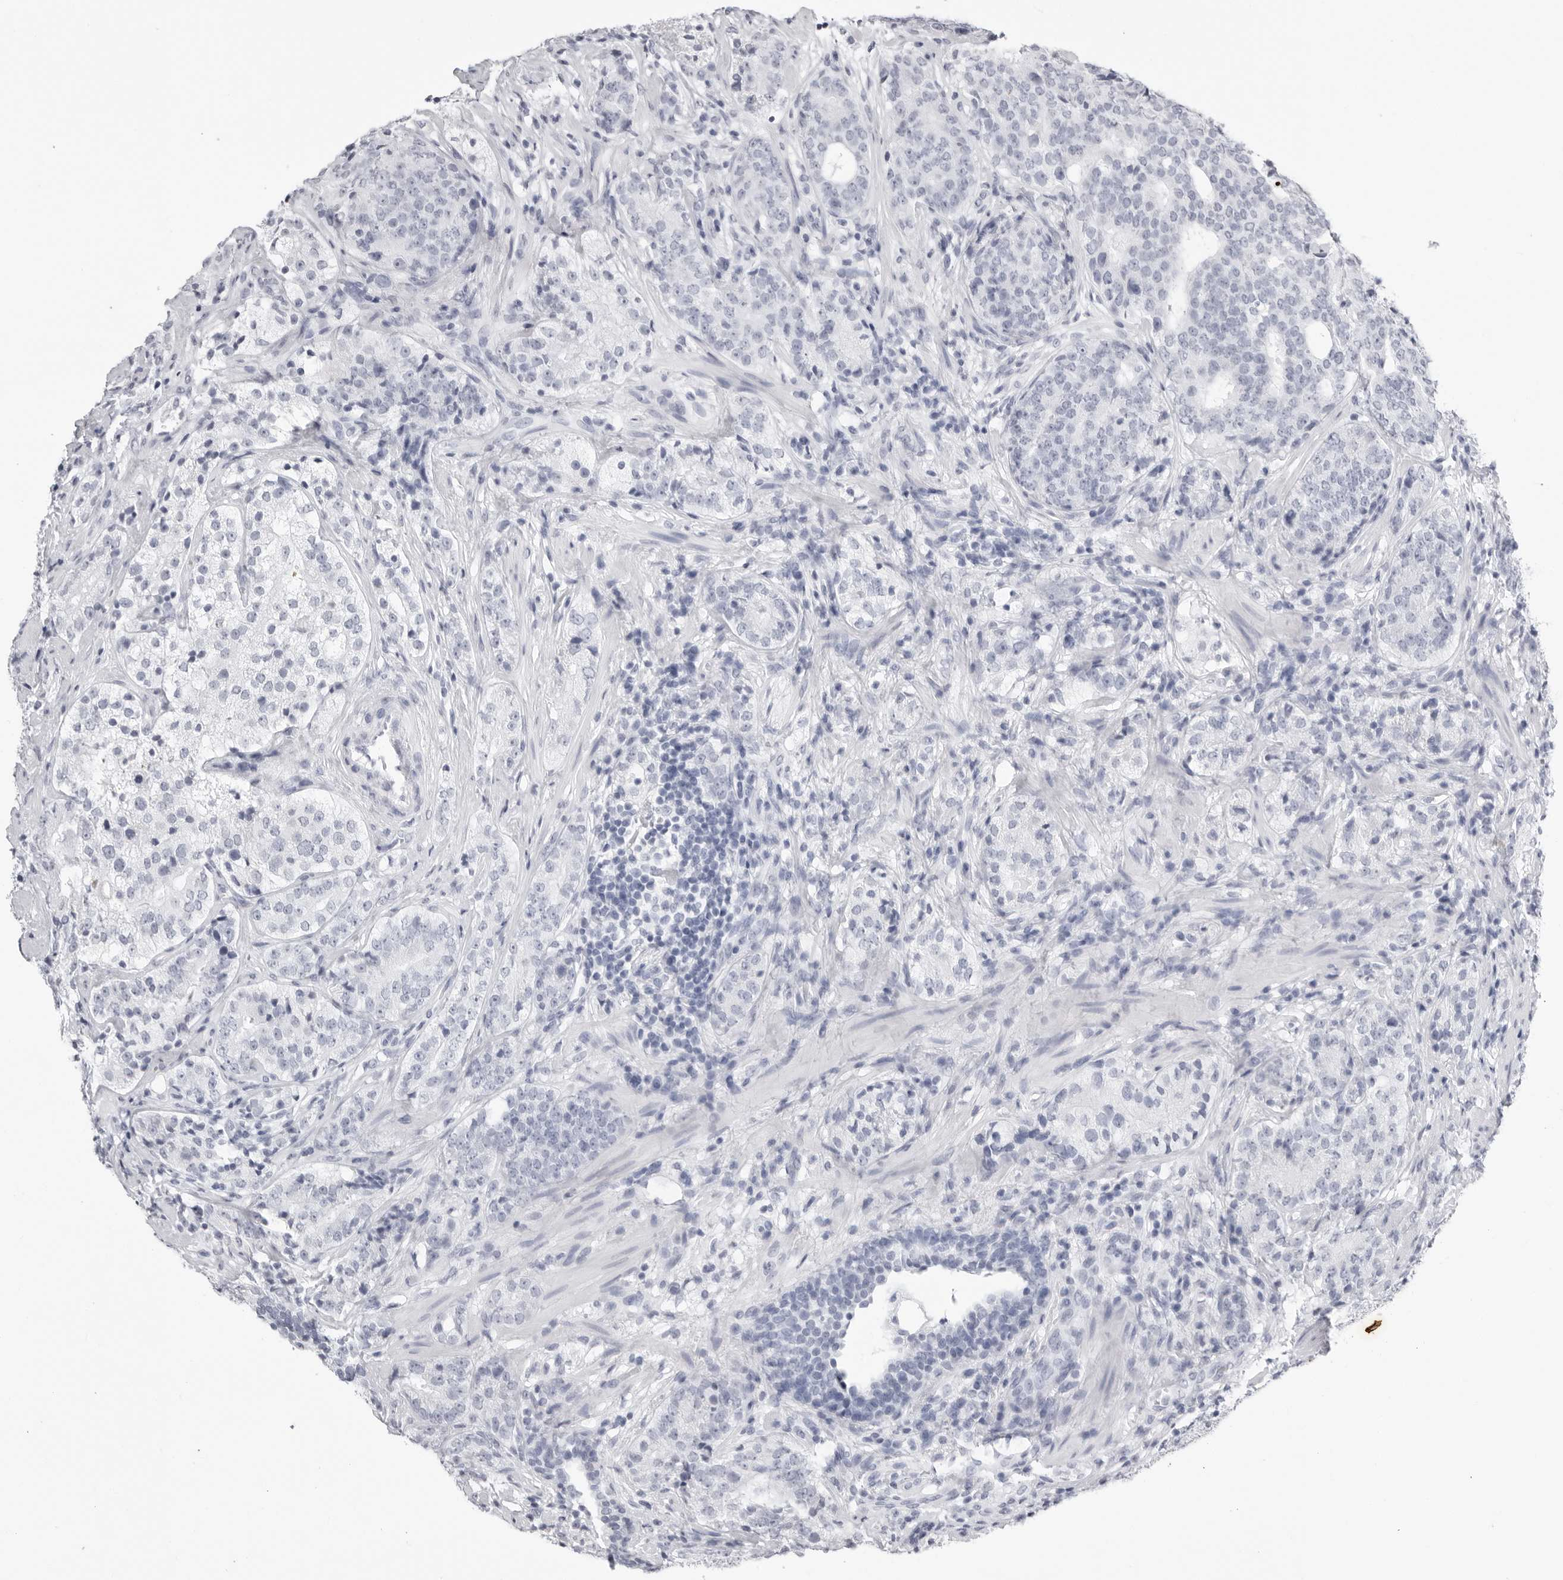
{"staining": {"intensity": "negative", "quantity": "none", "location": "none"}, "tissue": "prostate cancer", "cell_type": "Tumor cells", "image_type": "cancer", "snomed": [{"axis": "morphology", "description": "Adenocarcinoma, High grade"}, {"axis": "topography", "description": "Prostate"}], "caption": "Protein analysis of prostate cancer exhibits no significant positivity in tumor cells.", "gene": "KLK9", "patient": {"sex": "male", "age": 56}}